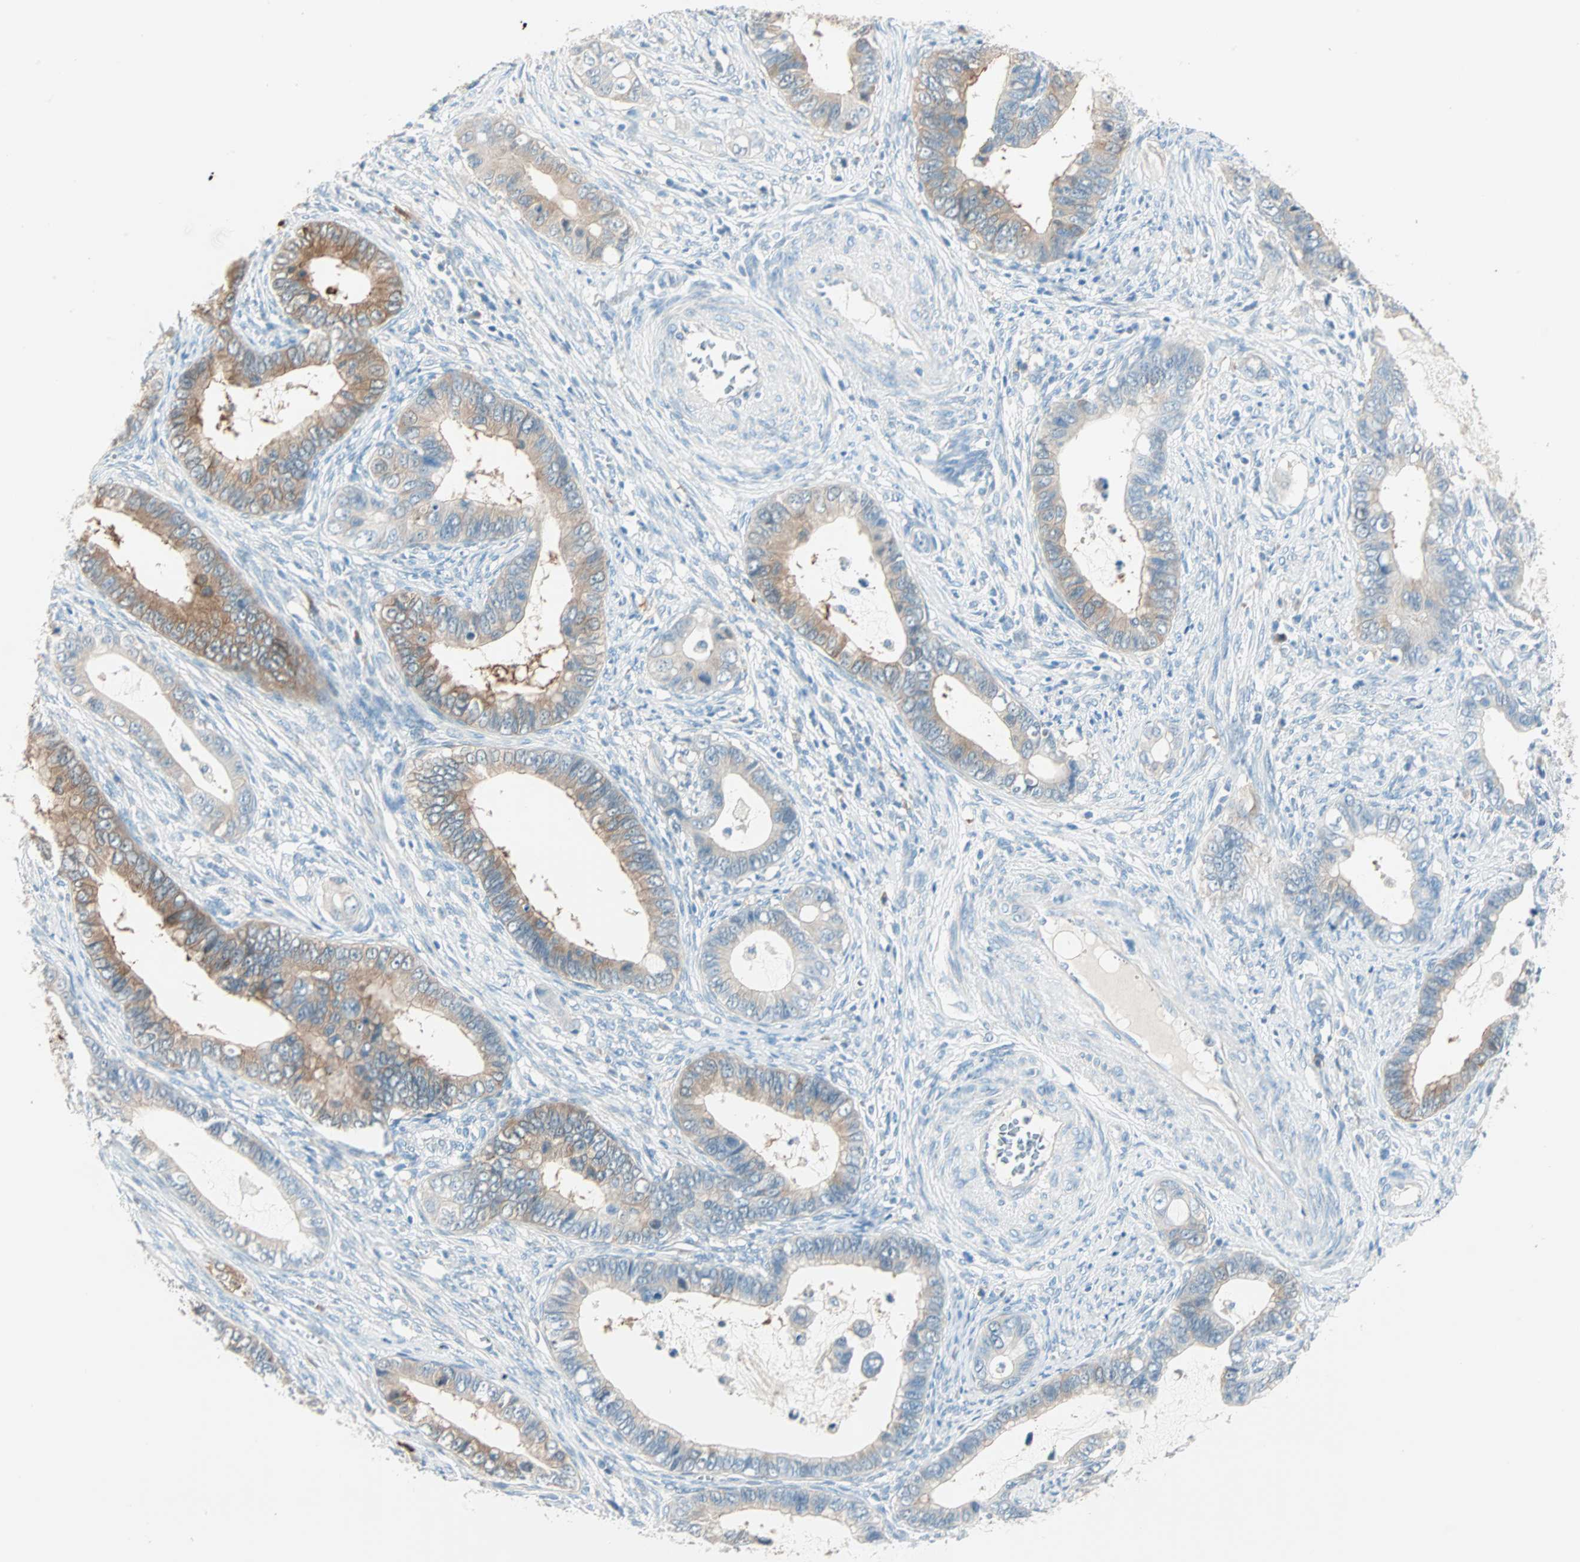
{"staining": {"intensity": "moderate", "quantity": "25%-75%", "location": "cytoplasmic/membranous"}, "tissue": "cervical cancer", "cell_type": "Tumor cells", "image_type": "cancer", "snomed": [{"axis": "morphology", "description": "Adenocarcinoma, NOS"}, {"axis": "topography", "description": "Cervix"}], "caption": "Immunohistochemistry (IHC) histopathology image of human cervical cancer (adenocarcinoma) stained for a protein (brown), which reveals medium levels of moderate cytoplasmic/membranous positivity in approximately 25%-75% of tumor cells.", "gene": "ATF6", "patient": {"sex": "female", "age": 44}}